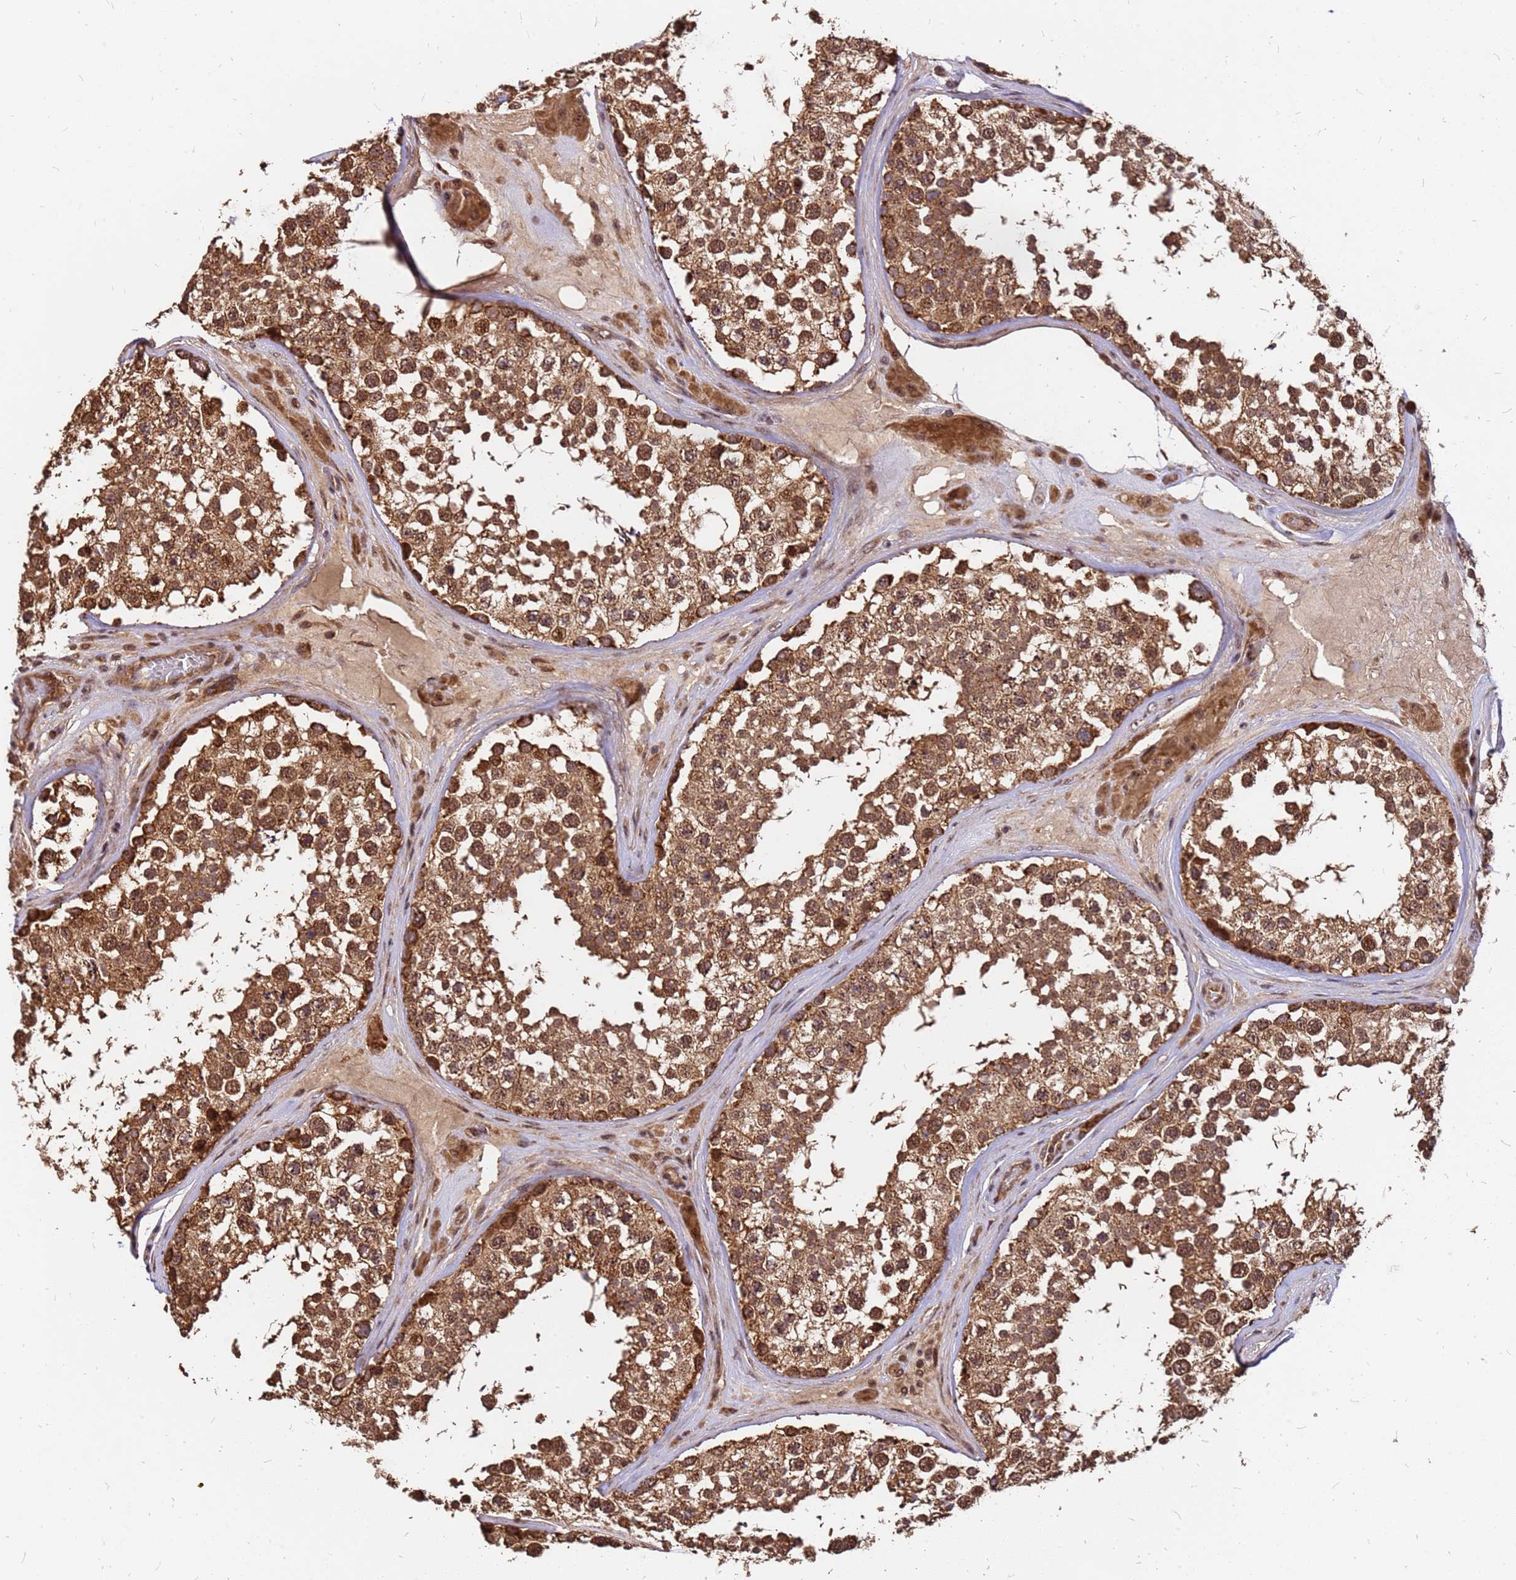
{"staining": {"intensity": "strong", "quantity": ">75%", "location": "cytoplasmic/membranous,nuclear"}, "tissue": "testis", "cell_type": "Cells in seminiferous ducts", "image_type": "normal", "snomed": [{"axis": "morphology", "description": "Normal tissue, NOS"}, {"axis": "topography", "description": "Testis"}], "caption": "High-magnification brightfield microscopy of benign testis stained with DAB (3,3'-diaminobenzidine) (brown) and counterstained with hematoxylin (blue). cells in seminiferous ducts exhibit strong cytoplasmic/membranous,nuclear positivity is present in about>75% of cells. The staining was performed using DAB, with brown indicating positive protein expression. Nuclei are stained blue with hematoxylin.", "gene": "GPATCH8", "patient": {"sex": "male", "age": 46}}